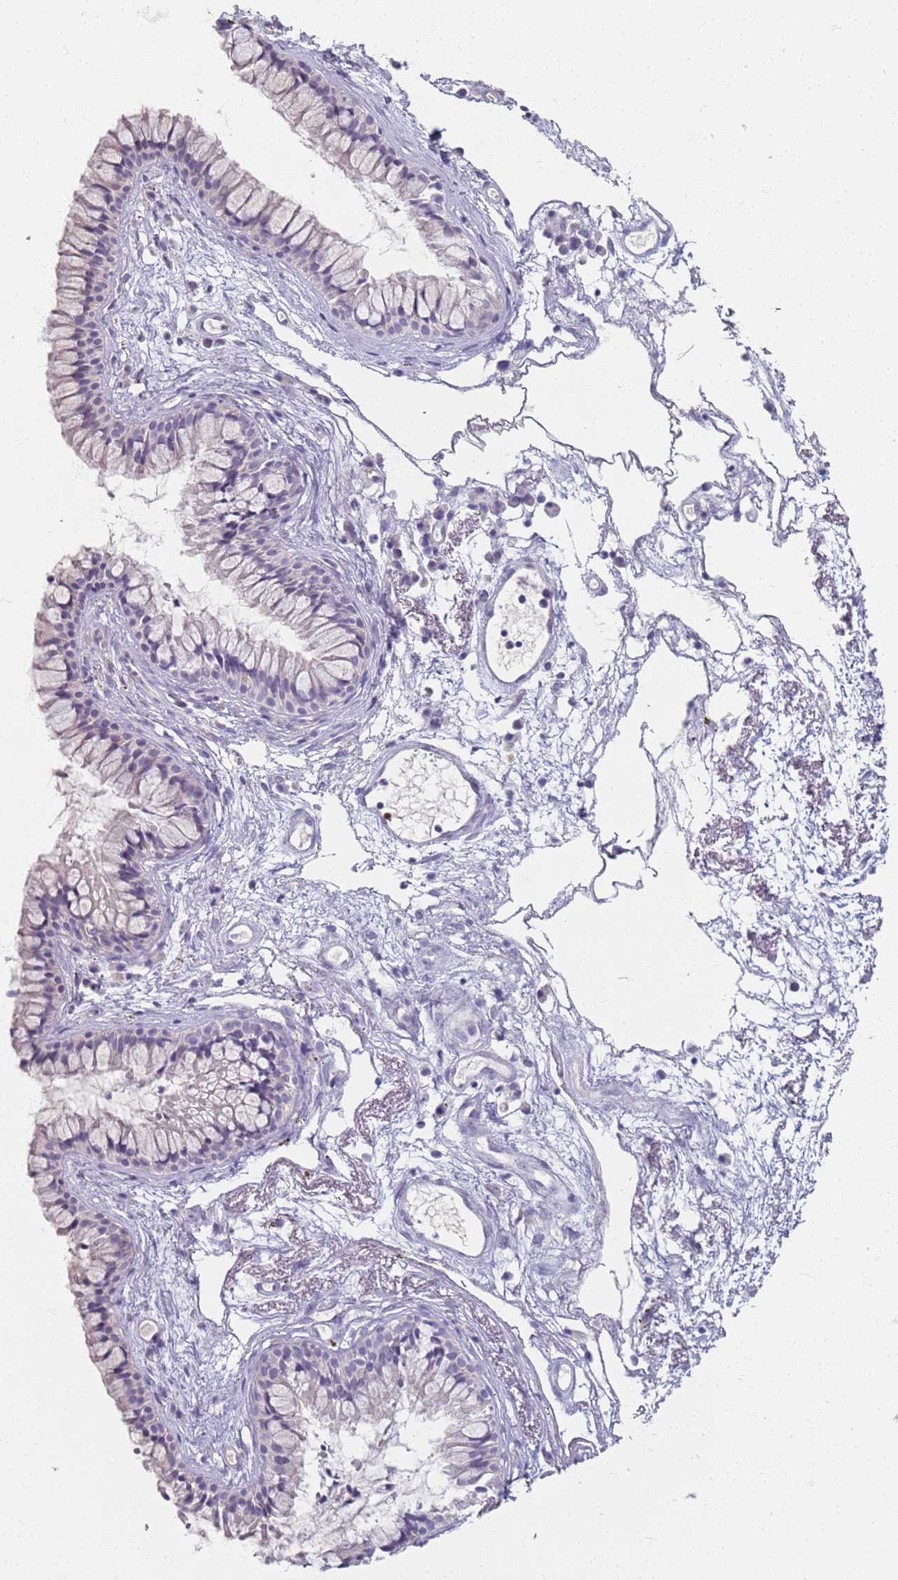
{"staining": {"intensity": "negative", "quantity": "none", "location": "none"}, "tissue": "nasopharynx", "cell_type": "Respiratory epithelial cells", "image_type": "normal", "snomed": [{"axis": "morphology", "description": "Normal tissue, NOS"}, {"axis": "topography", "description": "Nasopharynx"}], "caption": "This is an immunohistochemistry micrograph of benign nasopharynx. There is no positivity in respiratory epithelial cells.", "gene": "CD40LG", "patient": {"sex": "male", "age": 82}}